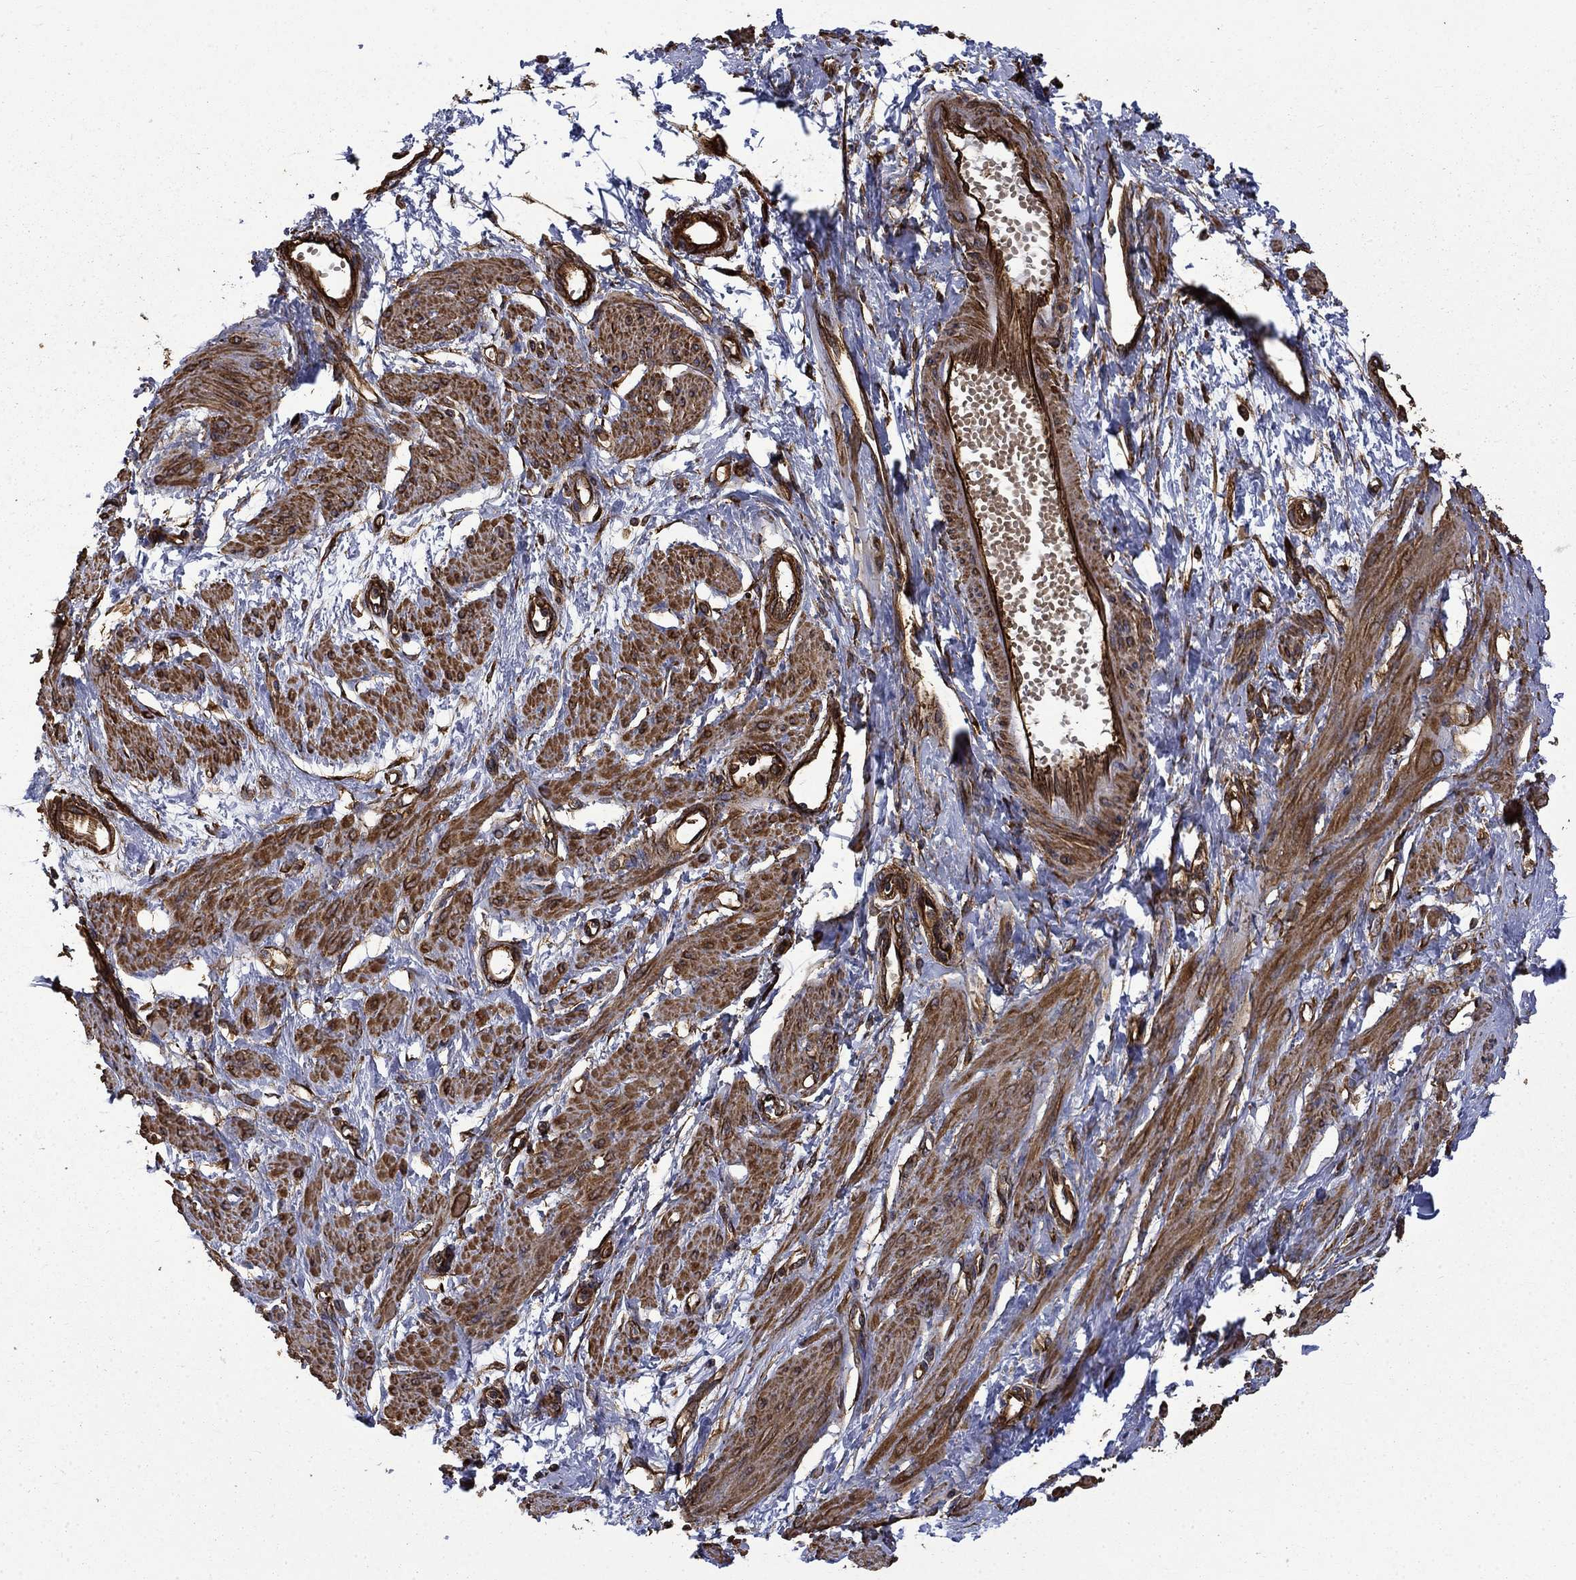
{"staining": {"intensity": "moderate", "quantity": ">75%", "location": "cytoplasmic/membranous"}, "tissue": "smooth muscle", "cell_type": "Smooth muscle cells", "image_type": "normal", "snomed": [{"axis": "morphology", "description": "Normal tissue, NOS"}, {"axis": "topography", "description": "Smooth muscle"}, {"axis": "topography", "description": "Uterus"}], "caption": "Immunohistochemistry (IHC) micrograph of normal smooth muscle stained for a protein (brown), which reveals medium levels of moderate cytoplasmic/membranous expression in approximately >75% of smooth muscle cells.", "gene": "CUTC", "patient": {"sex": "female", "age": 39}}